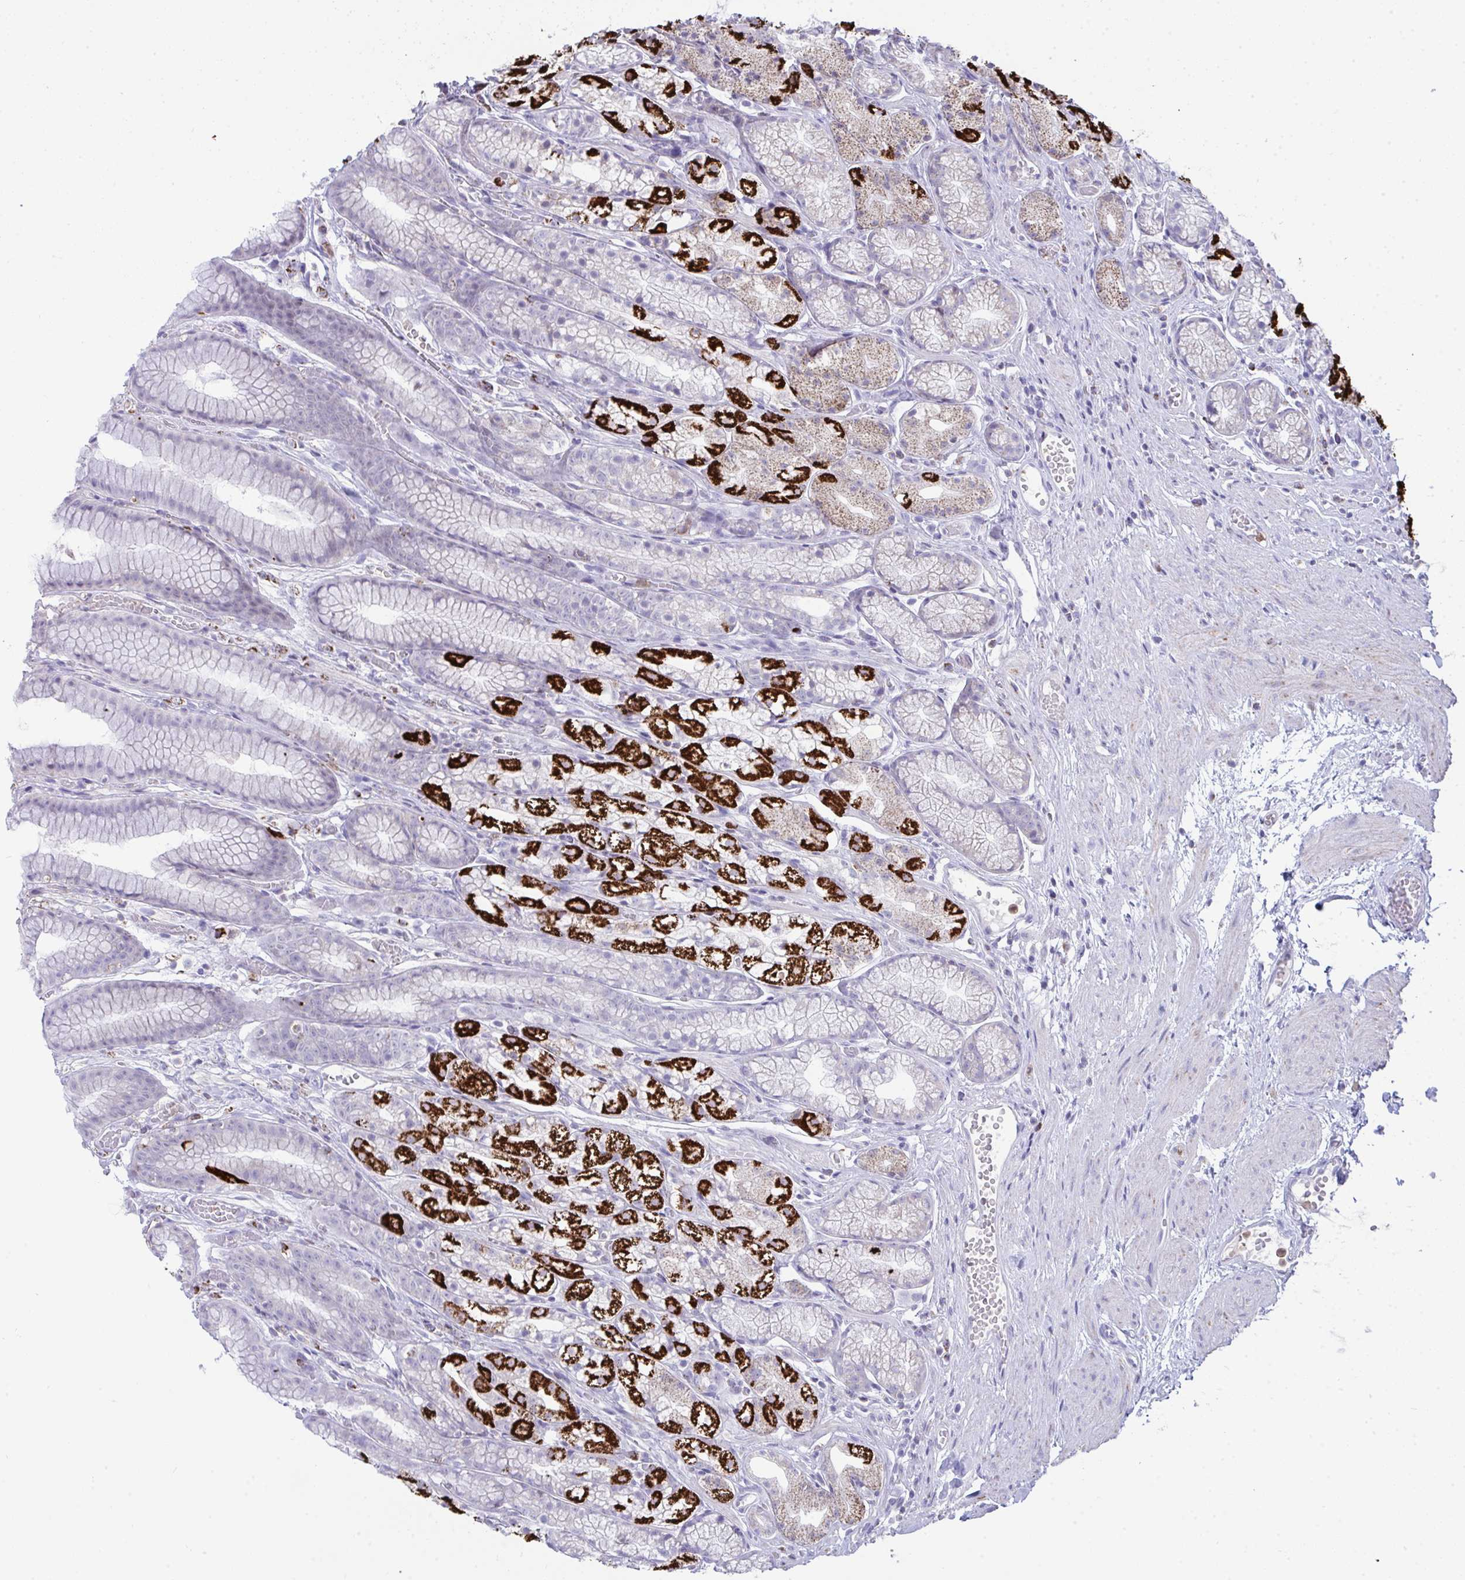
{"staining": {"intensity": "strong", "quantity": "25%-75%", "location": "cytoplasmic/membranous"}, "tissue": "stomach", "cell_type": "Glandular cells", "image_type": "normal", "snomed": [{"axis": "morphology", "description": "Normal tissue, NOS"}, {"axis": "topography", "description": "Smooth muscle"}, {"axis": "topography", "description": "Stomach"}], "caption": "Stomach stained with a brown dye exhibits strong cytoplasmic/membranous positive expression in about 25%-75% of glandular cells.", "gene": "PLA2G12B", "patient": {"sex": "male", "age": 70}}